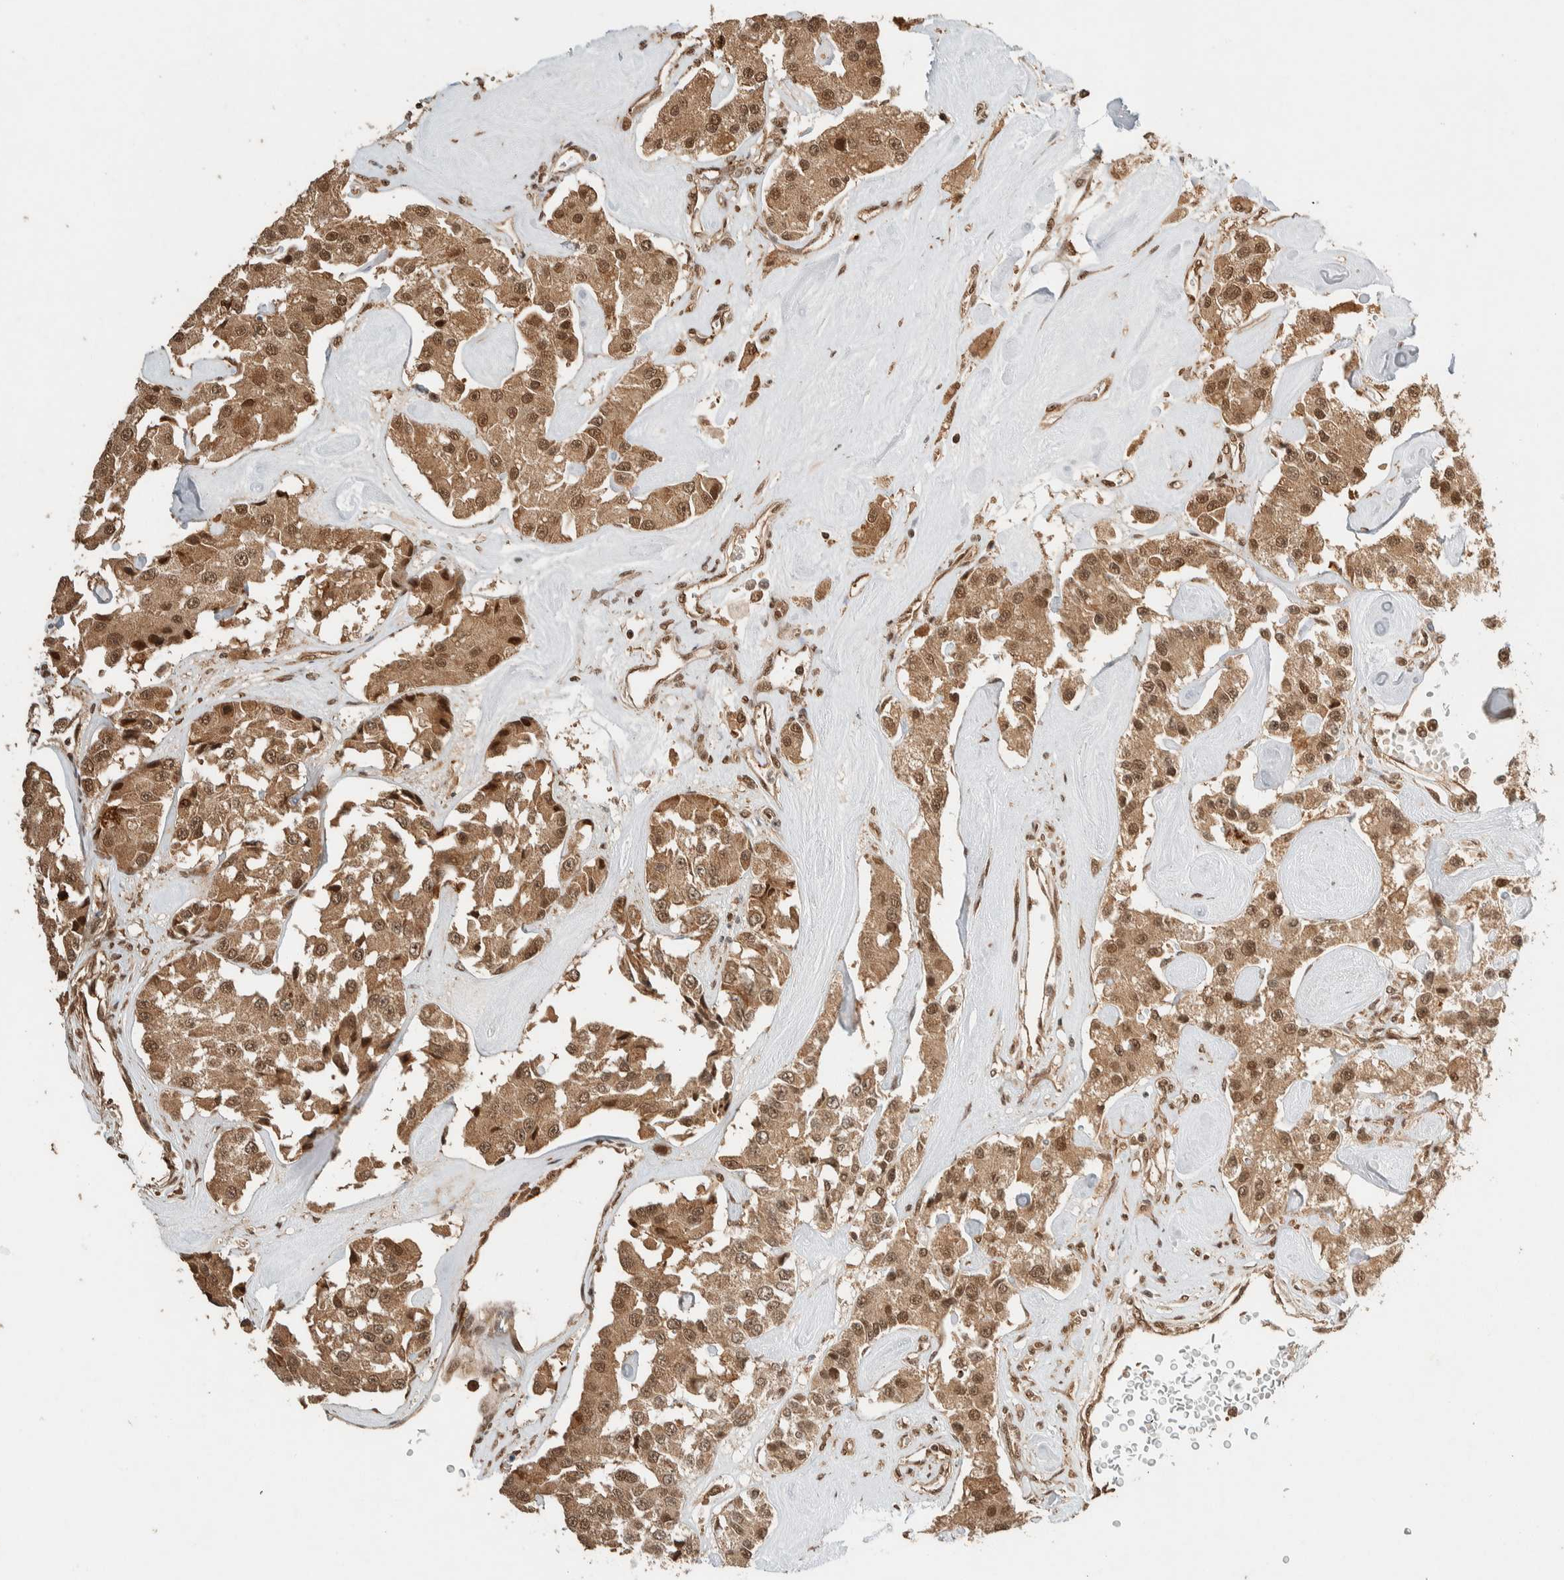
{"staining": {"intensity": "moderate", "quantity": ">75%", "location": "cytoplasmic/membranous,nuclear"}, "tissue": "carcinoid", "cell_type": "Tumor cells", "image_type": "cancer", "snomed": [{"axis": "morphology", "description": "Carcinoid, malignant, NOS"}, {"axis": "topography", "description": "Pancreas"}], "caption": "An immunohistochemistry micrograph of tumor tissue is shown. Protein staining in brown shows moderate cytoplasmic/membranous and nuclear positivity in carcinoid within tumor cells.", "gene": "ZBTB2", "patient": {"sex": "male", "age": 41}}